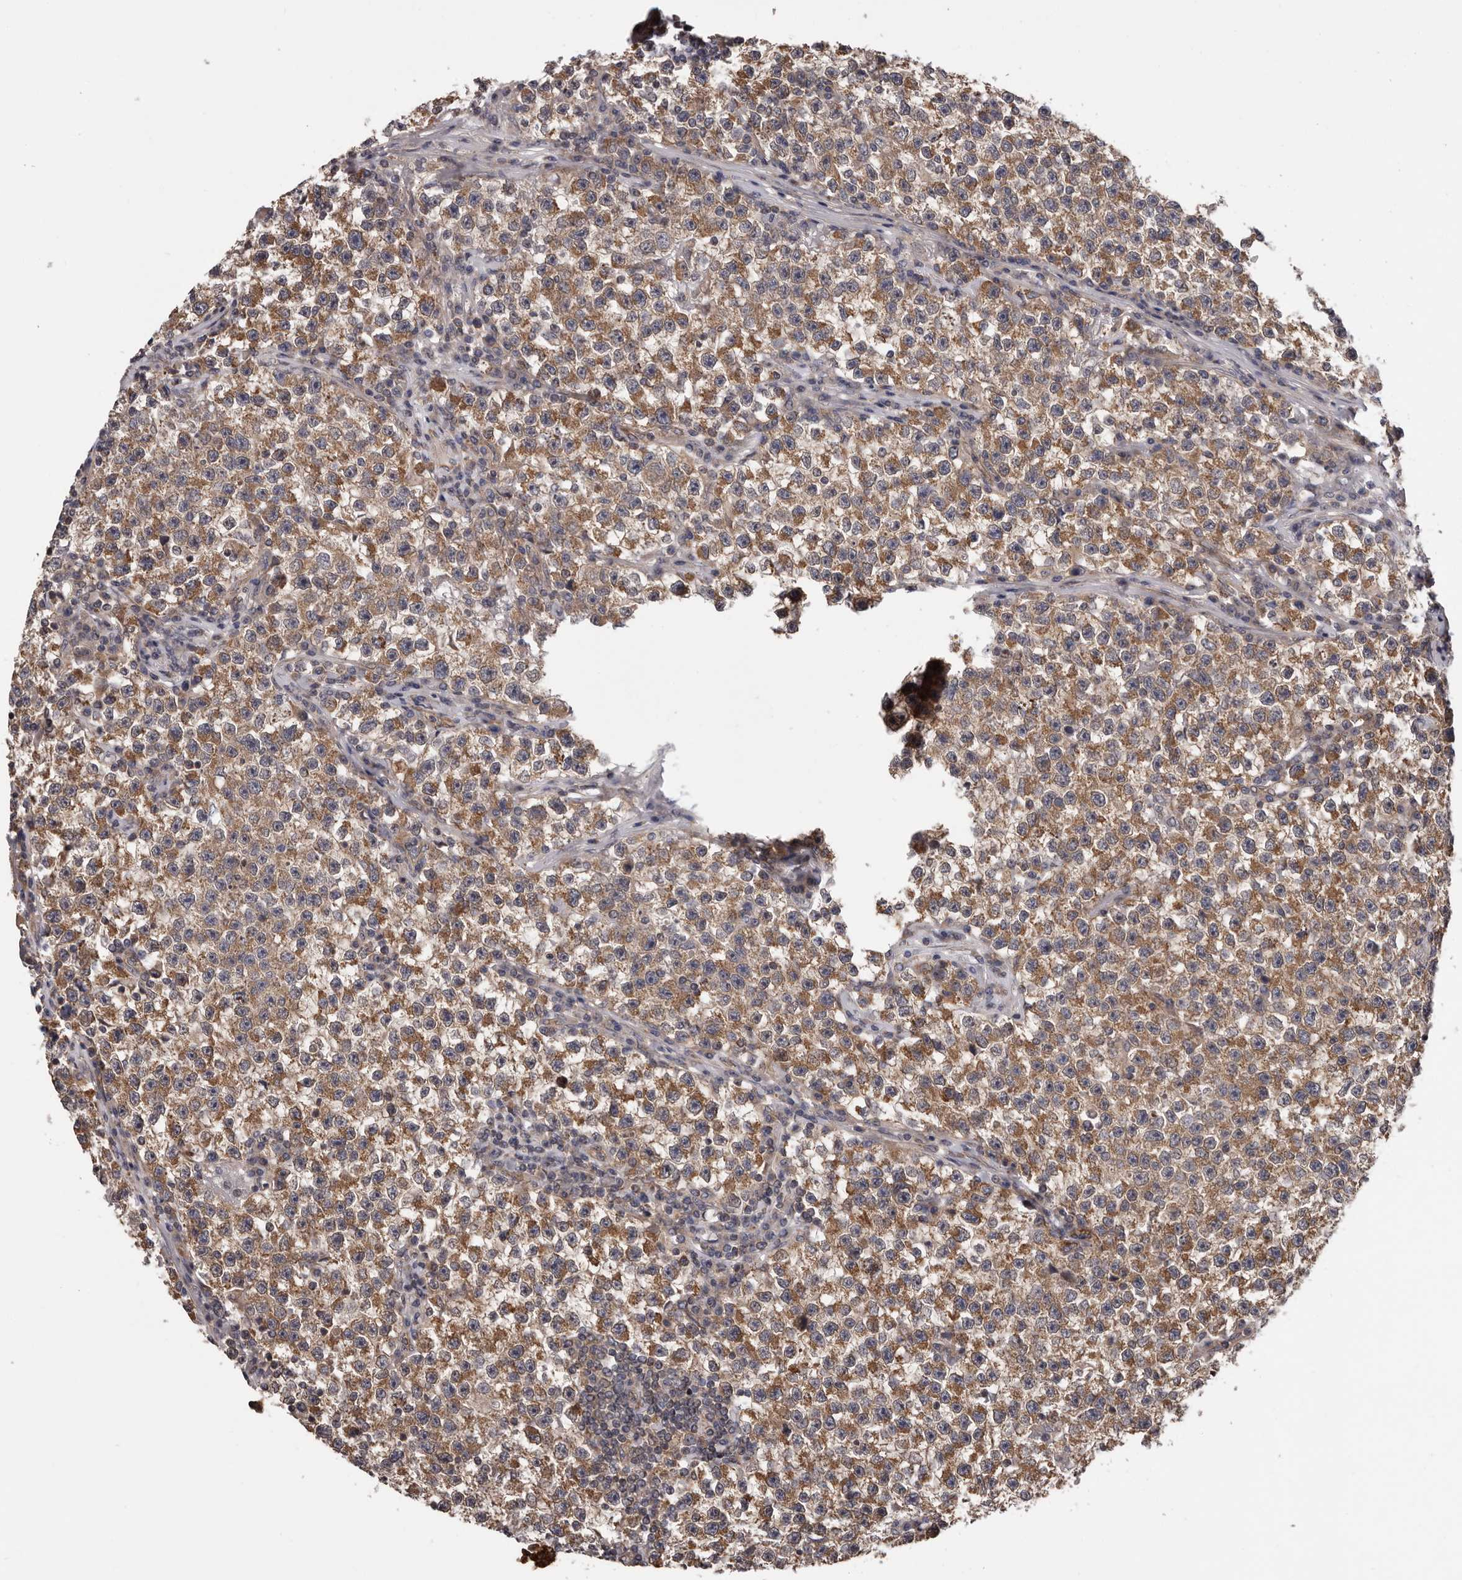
{"staining": {"intensity": "moderate", "quantity": ">75%", "location": "cytoplasmic/membranous"}, "tissue": "testis cancer", "cell_type": "Tumor cells", "image_type": "cancer", "snomed": [{"axis": "morphology", "description": "Seminoma, NOS"}, {"axis": "topography", "description": "Testis"}], "caption": "Protein expression by immunohistochemistry displays moderate cytoplasmic/membranous expression in about >75% of tumor cells in testis cancer.", "gene": "VPS37A", "patient": {"sex": "male", "age": 22}}